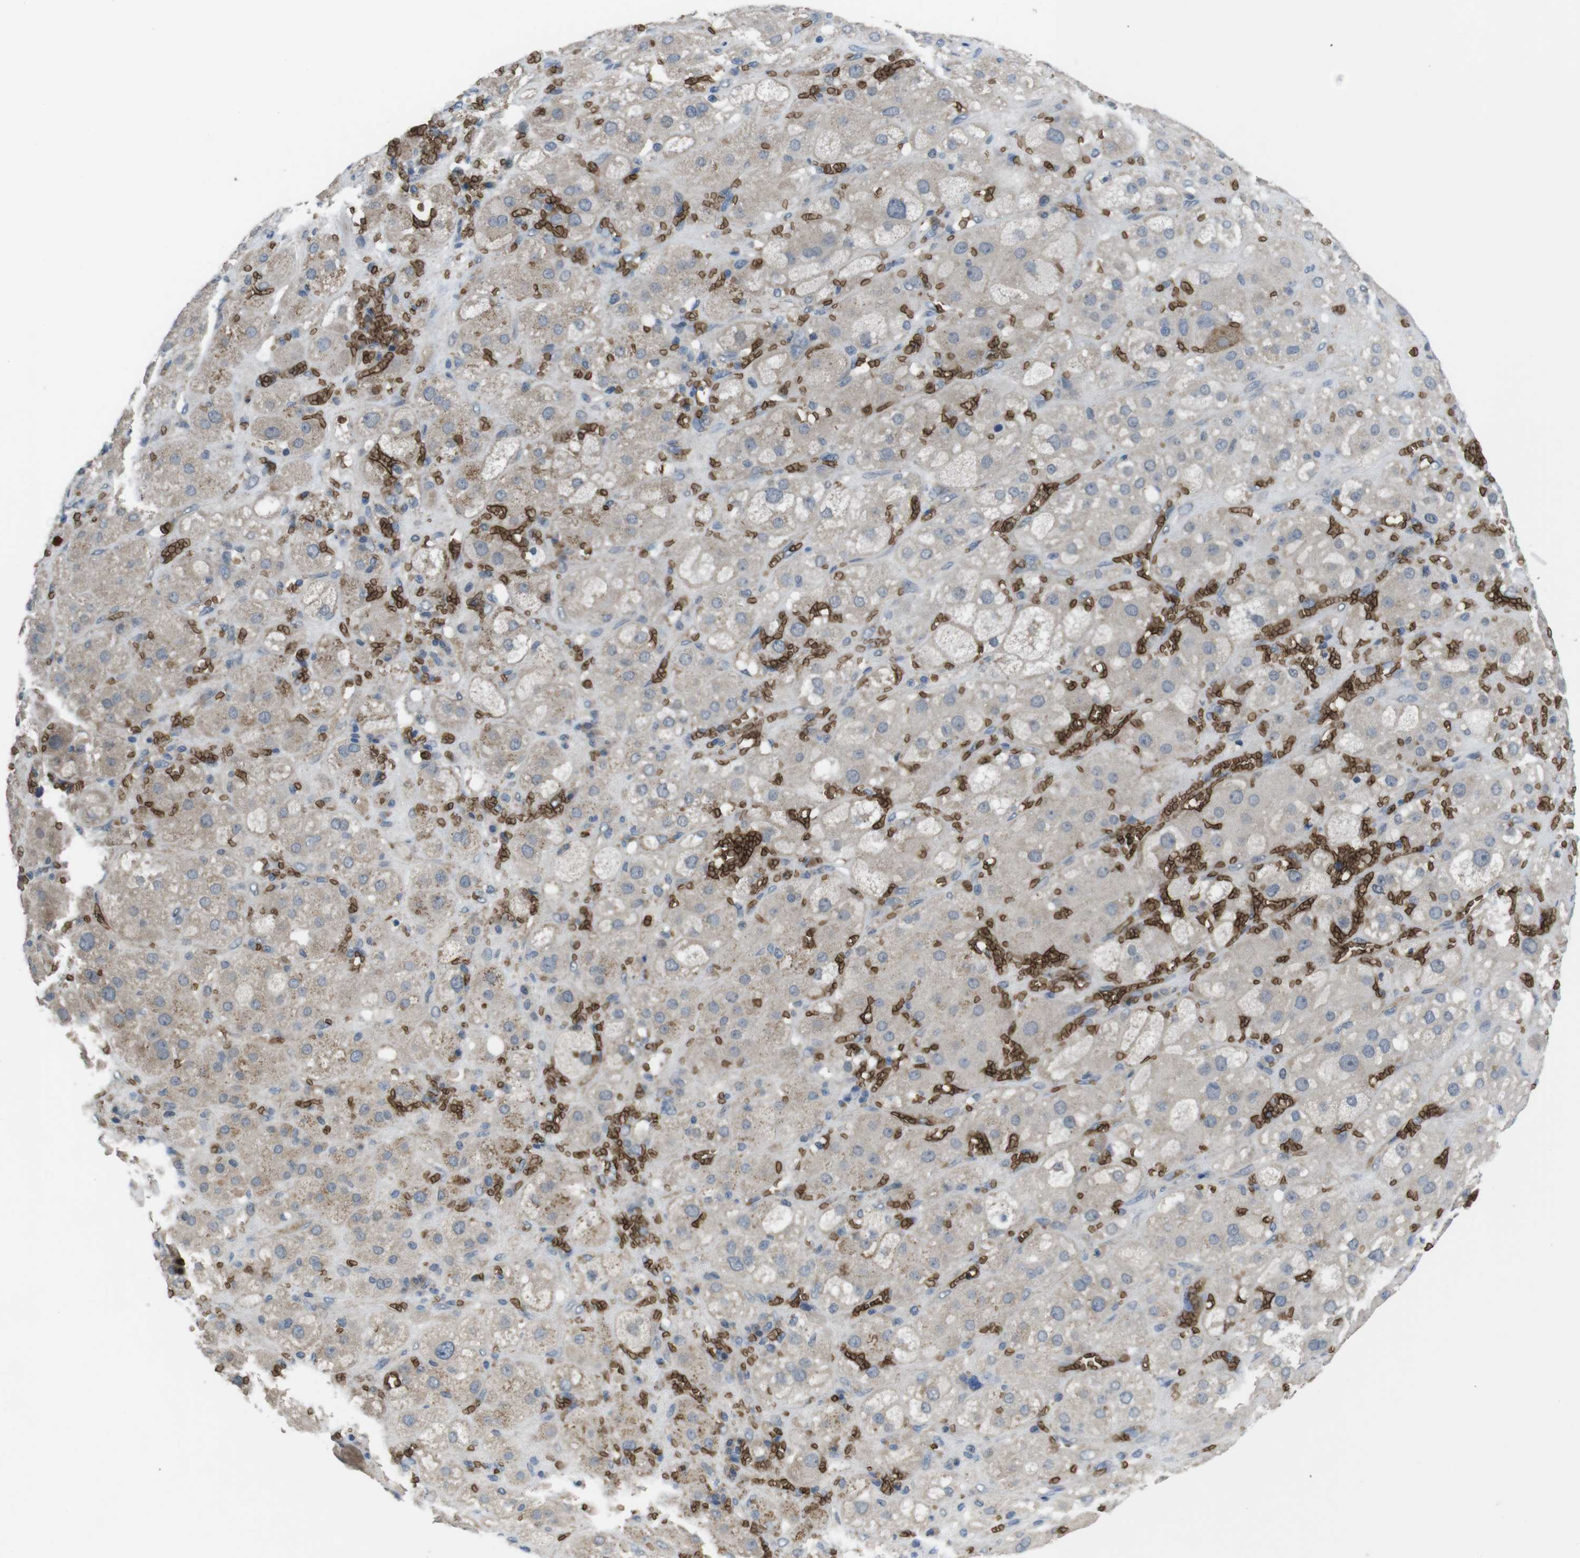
{"staining": {"intensity": "weak", "quantity": ">75%", "location": "cytoplasmic/membranous"}, "tissue": "adrenal gland", "cell_type": "Glandular cells", "image_type": "normal", "snomed": [{"axis": "morphology", "description": "Normal tissue, NOS"}, {"axis": "topography", "description": "Adrenal gland"}], "caption": "The immunohistochemical stain shows weak cytoplasmic/membranous expression in glandular cells of unremarkable adrenal gland. The staining was performed using DAB (3,3'-diaminobenzidine) to visualize the protein expression in brown, while the nuclei were stained in blue with hematoxylin (Magnification: 20x).", "gene": "GYPA", "patient": {"sex": "female", "age": 47}}